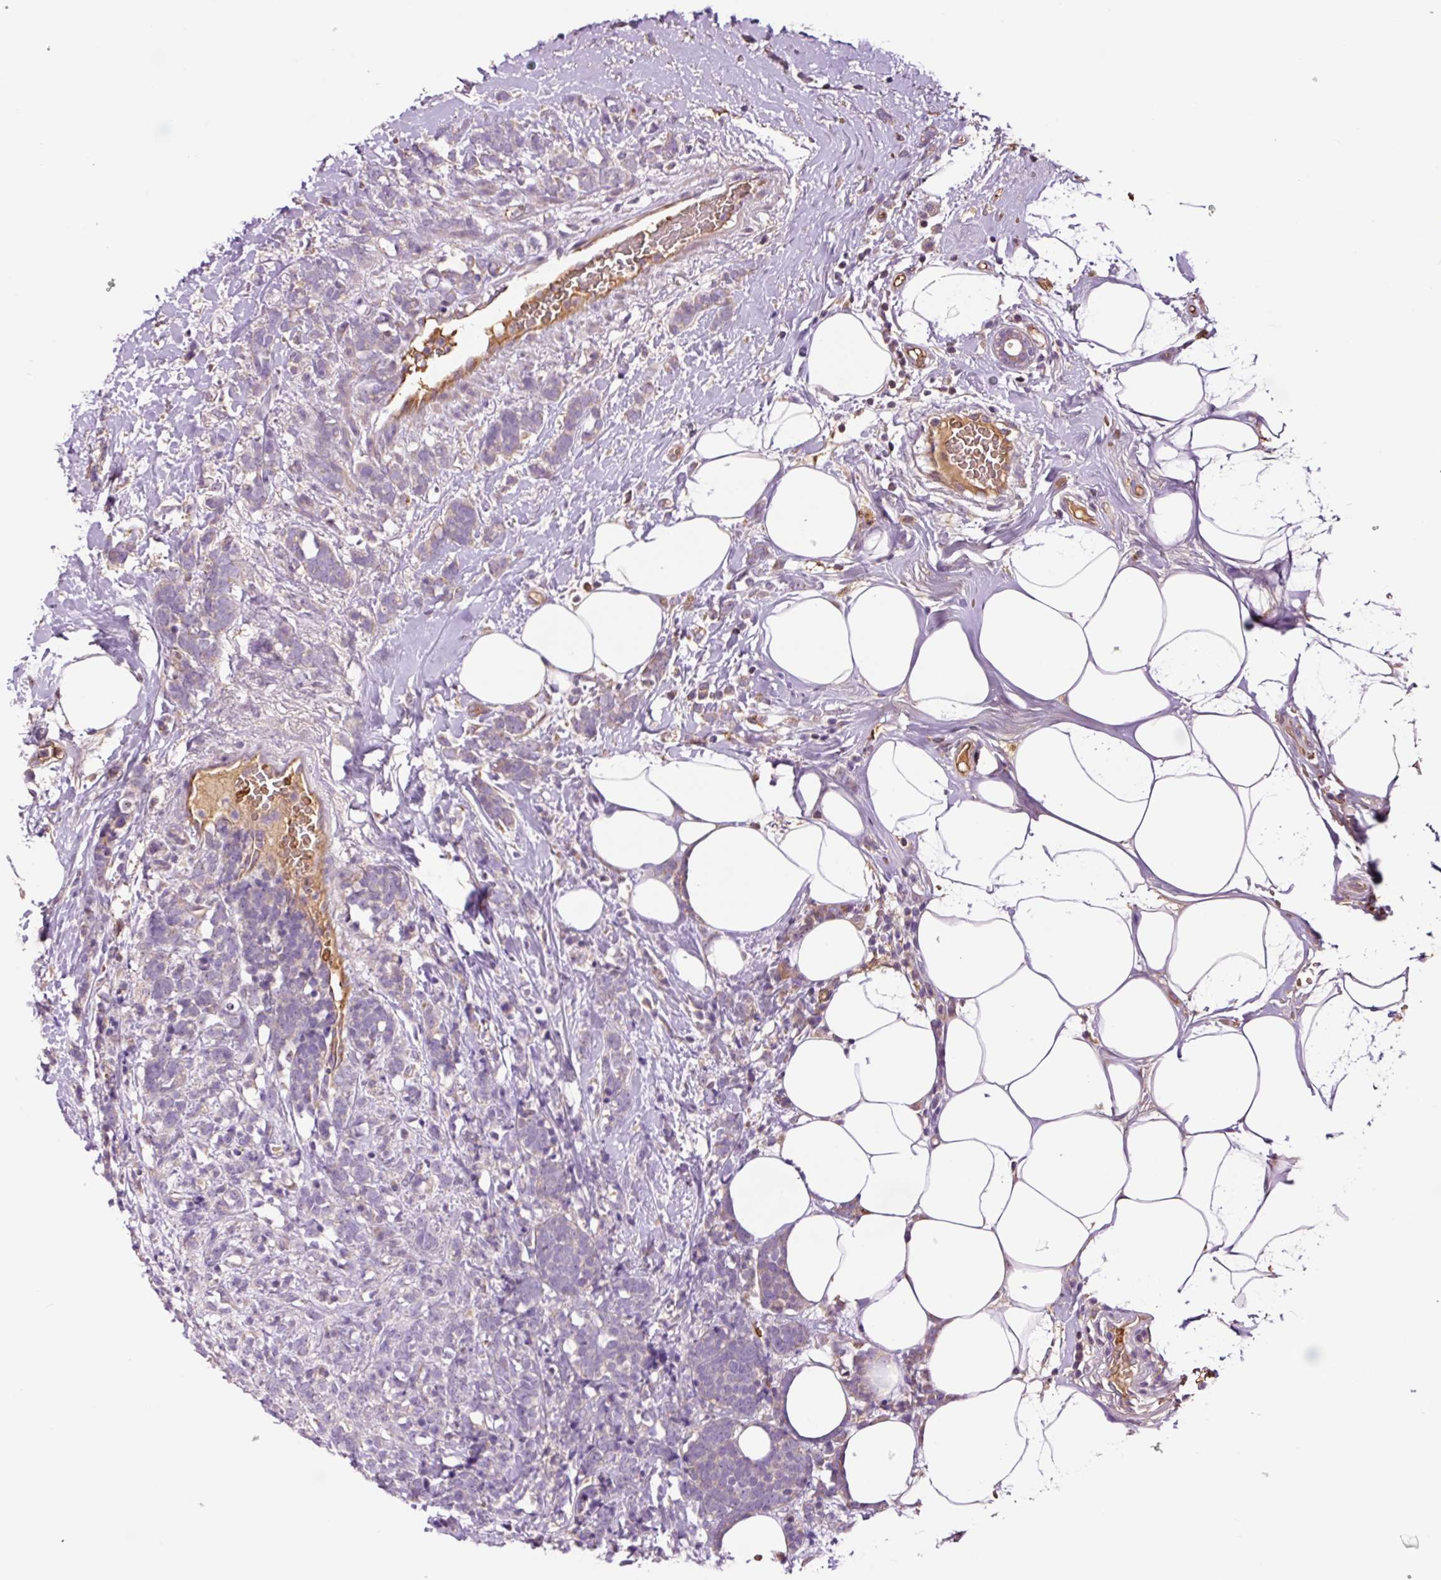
{"staining": {"intensity": "negative", "quantity": "none", "location": "none"}, "tissue": "breast cancer", "cell_type": "Tumor cells", "image_type": "cancer", "snomed": [{"axis": "morphology", "description": "Lobular carcinoma"}, {"axis": "topography", "description": "Breast"}], "caption": "Tumor cells are negative for protein expression in human lobular carcinoma (breast). (Stains: DAB (3,3'-diaminobenzidine) immunohistochemistry with hematoxylin counter stain, Microscopy: brightfield microscopy at high magnification).", "gene": "TMEM235", "patient": {"sex": "female", "age": 58}}